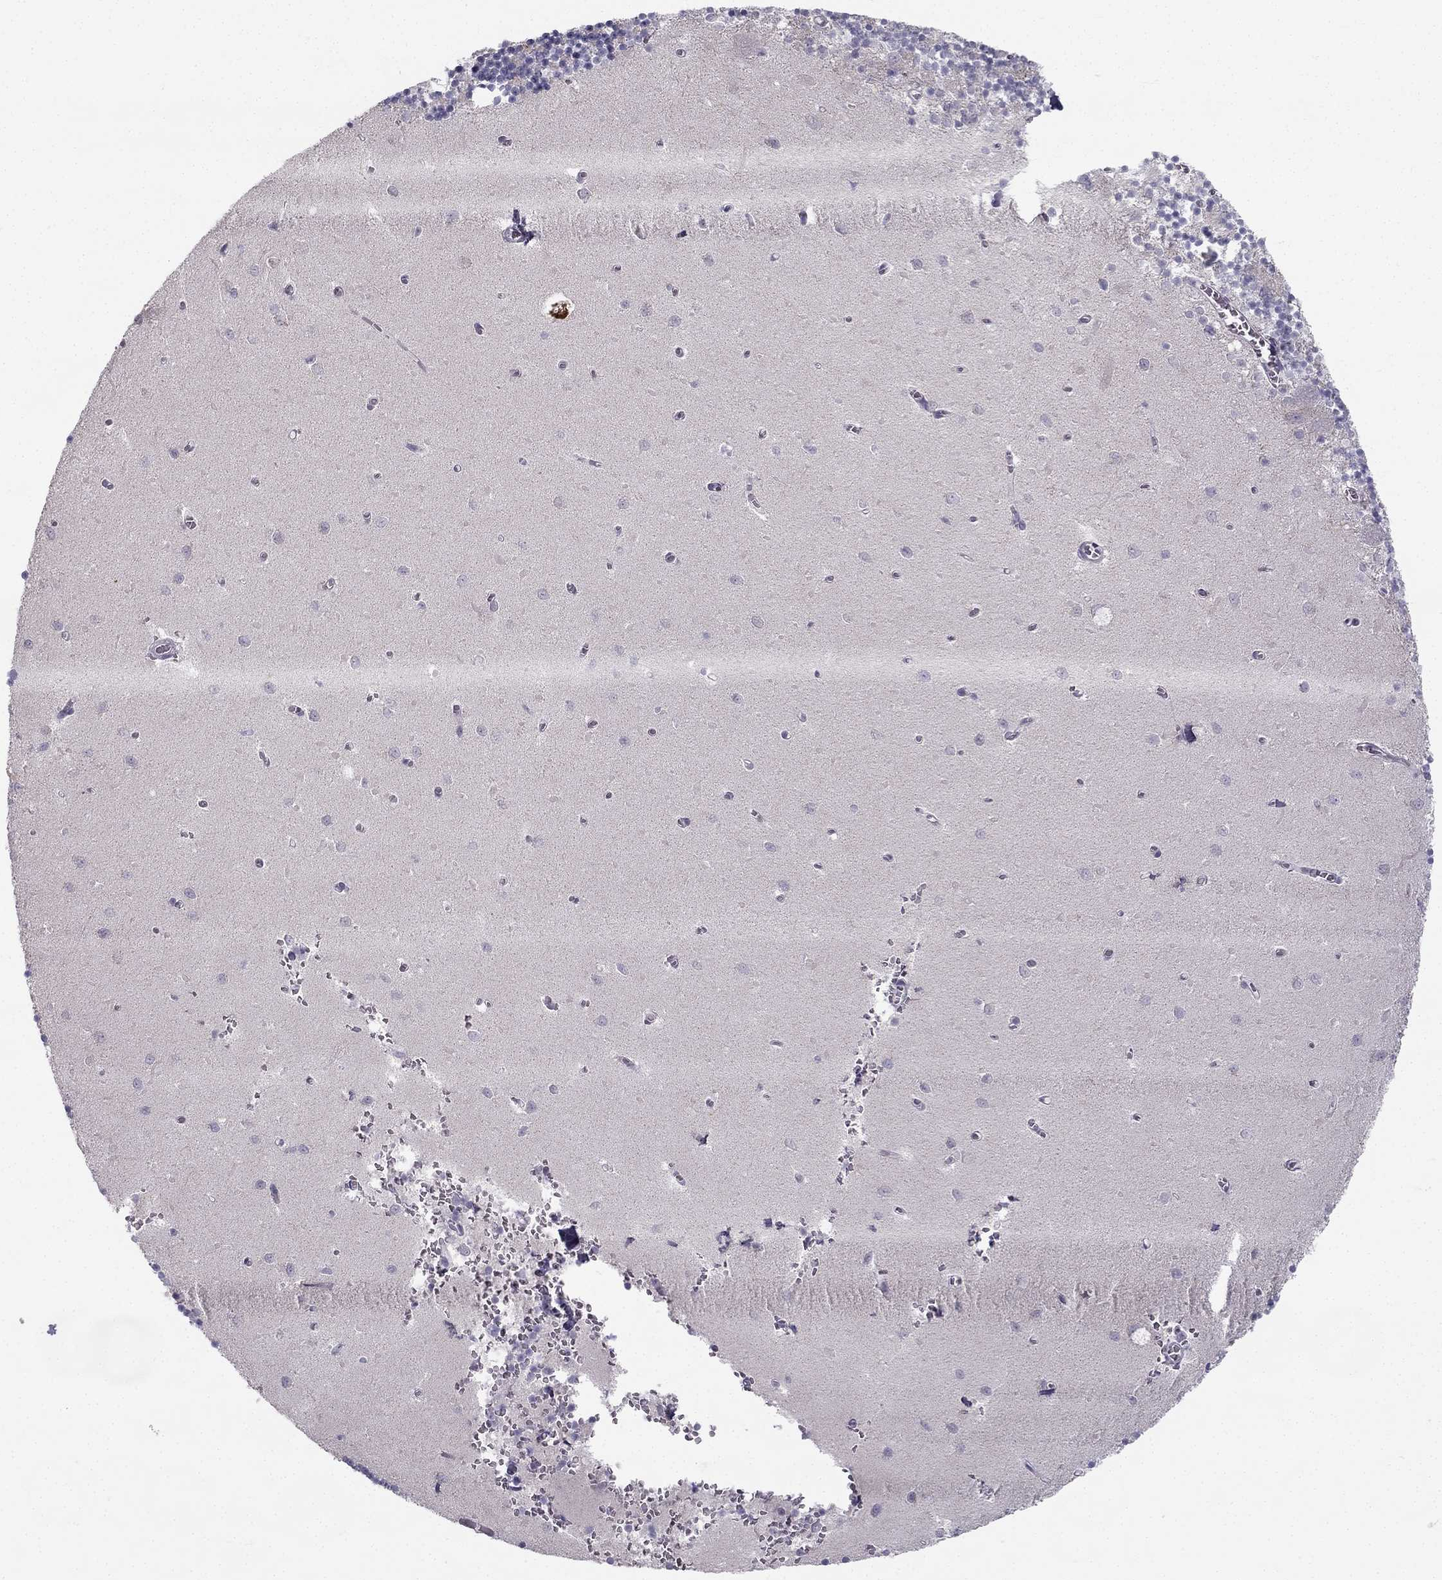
{"staining": {"intensity": "negative", "quantity": "none", "location": "none"}, "tissue": "cerebellum", "cell_type": "Cells in granular layer", "image_type": "normal", "snomed": [{"axis": "morphology", "description": "Normal tissue, NOS"}, {"axis": "topography", "description": "Cerebellum"}], "caption": "Cells in granular layer show no significant expression in normal cerebellum. (DAB (3,3'-diaminobenzidine) IHC, high magnification).", "gene": "C5orf49", "patient": {"sex": "female", "age": 64}}